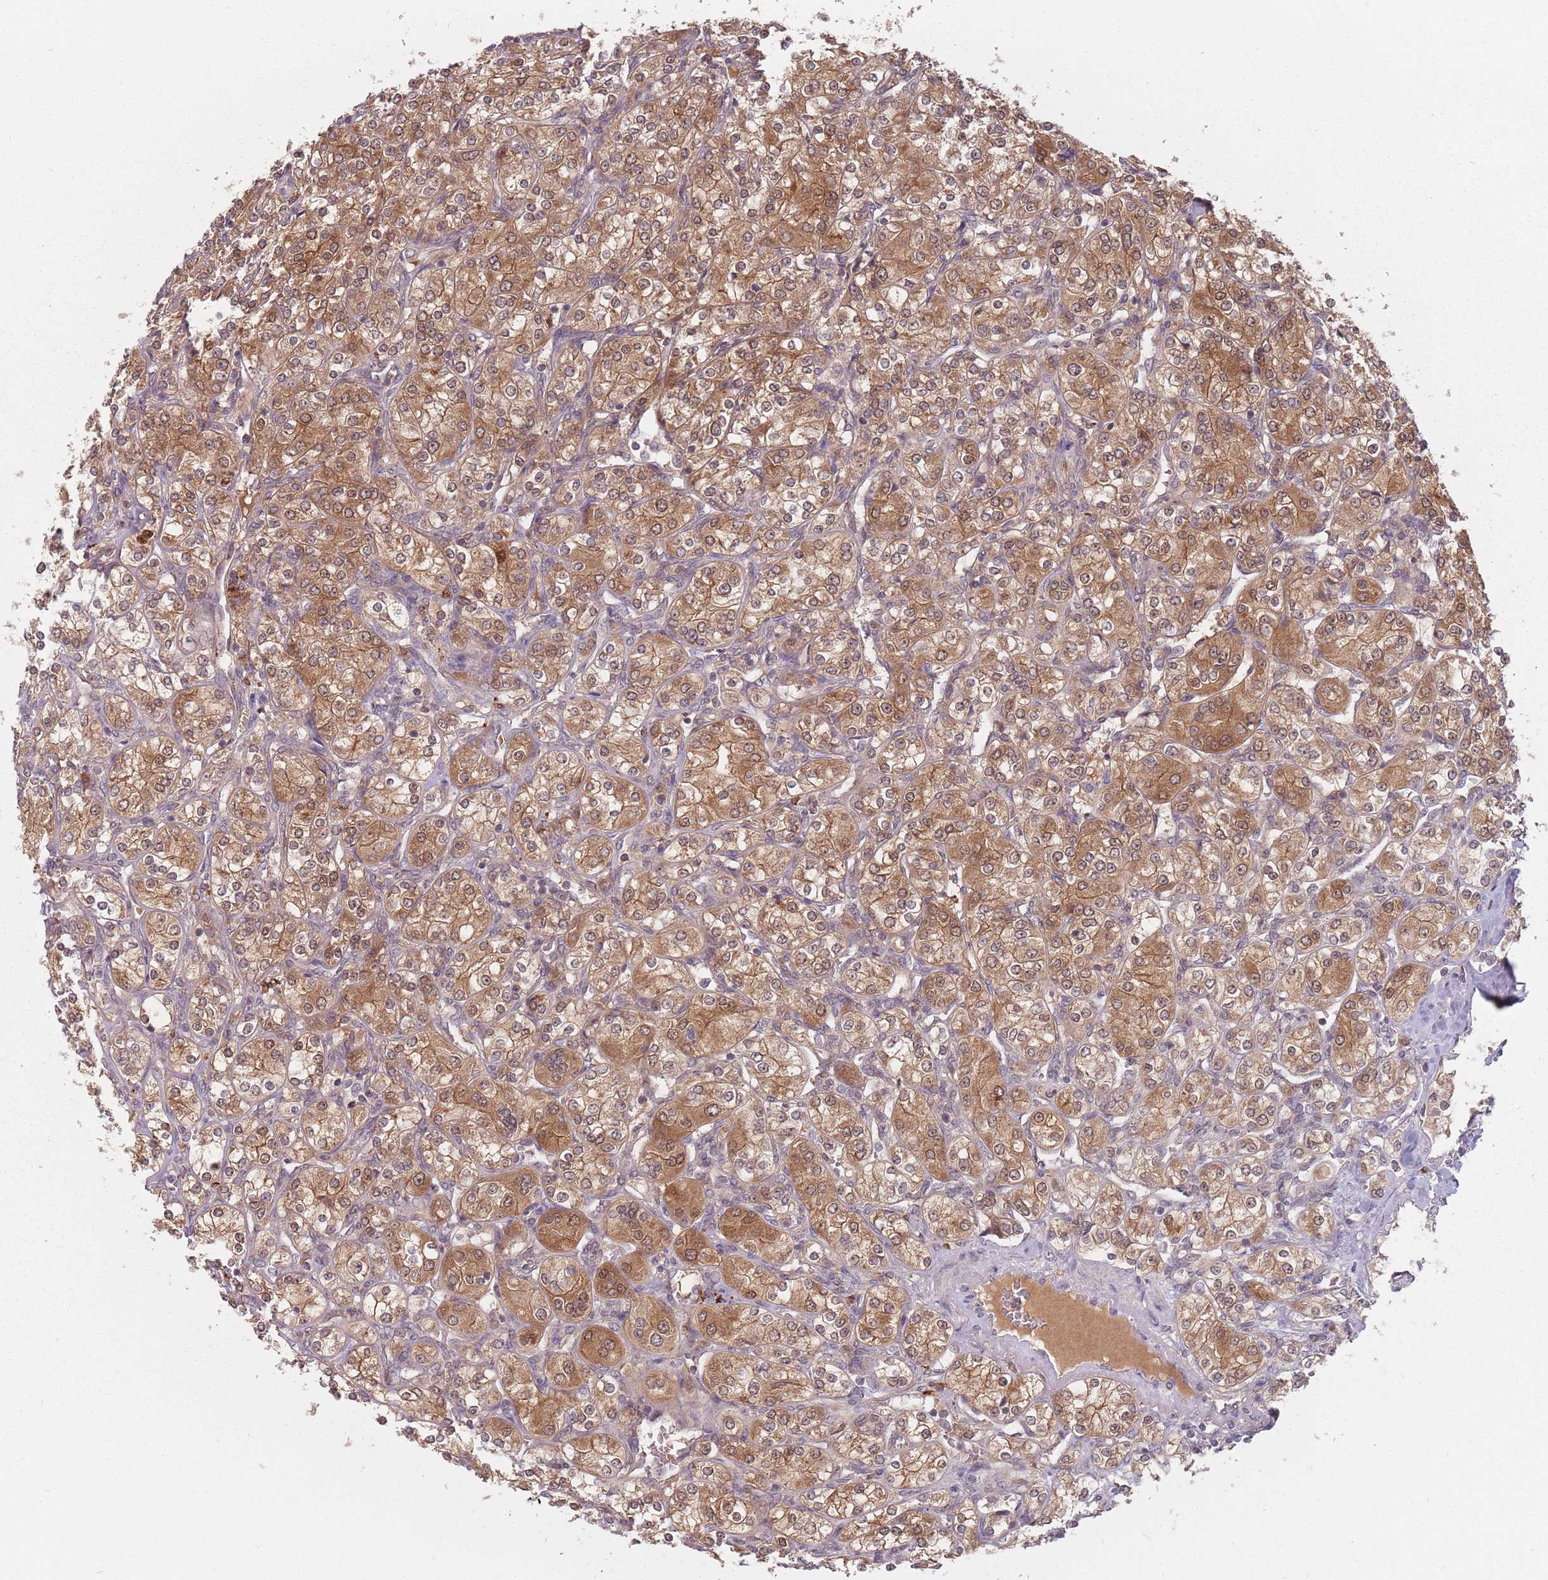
{"staining": {"intensity": "moderate", "quantity": ">75%", "location": "cytoplasmic/membranous,nuclear"}, "tissue": "renal cancer", "cell_type": "Tumor cells", "image_type": "cancer", "snomed": [{"axis": "morphology", "description": "Adenocarcinoma, NOS"}, {"axis": "topography", "description": "Kidney"}], "caption": "Renal adenocarcinoma stained with immunohistochemistry shows moderate cytoplasmic/membranous and nuclear expression in approximately >75% of tumor cells.", "gene": "NAXE", "patient": {"sex": "male", "age": 77}}